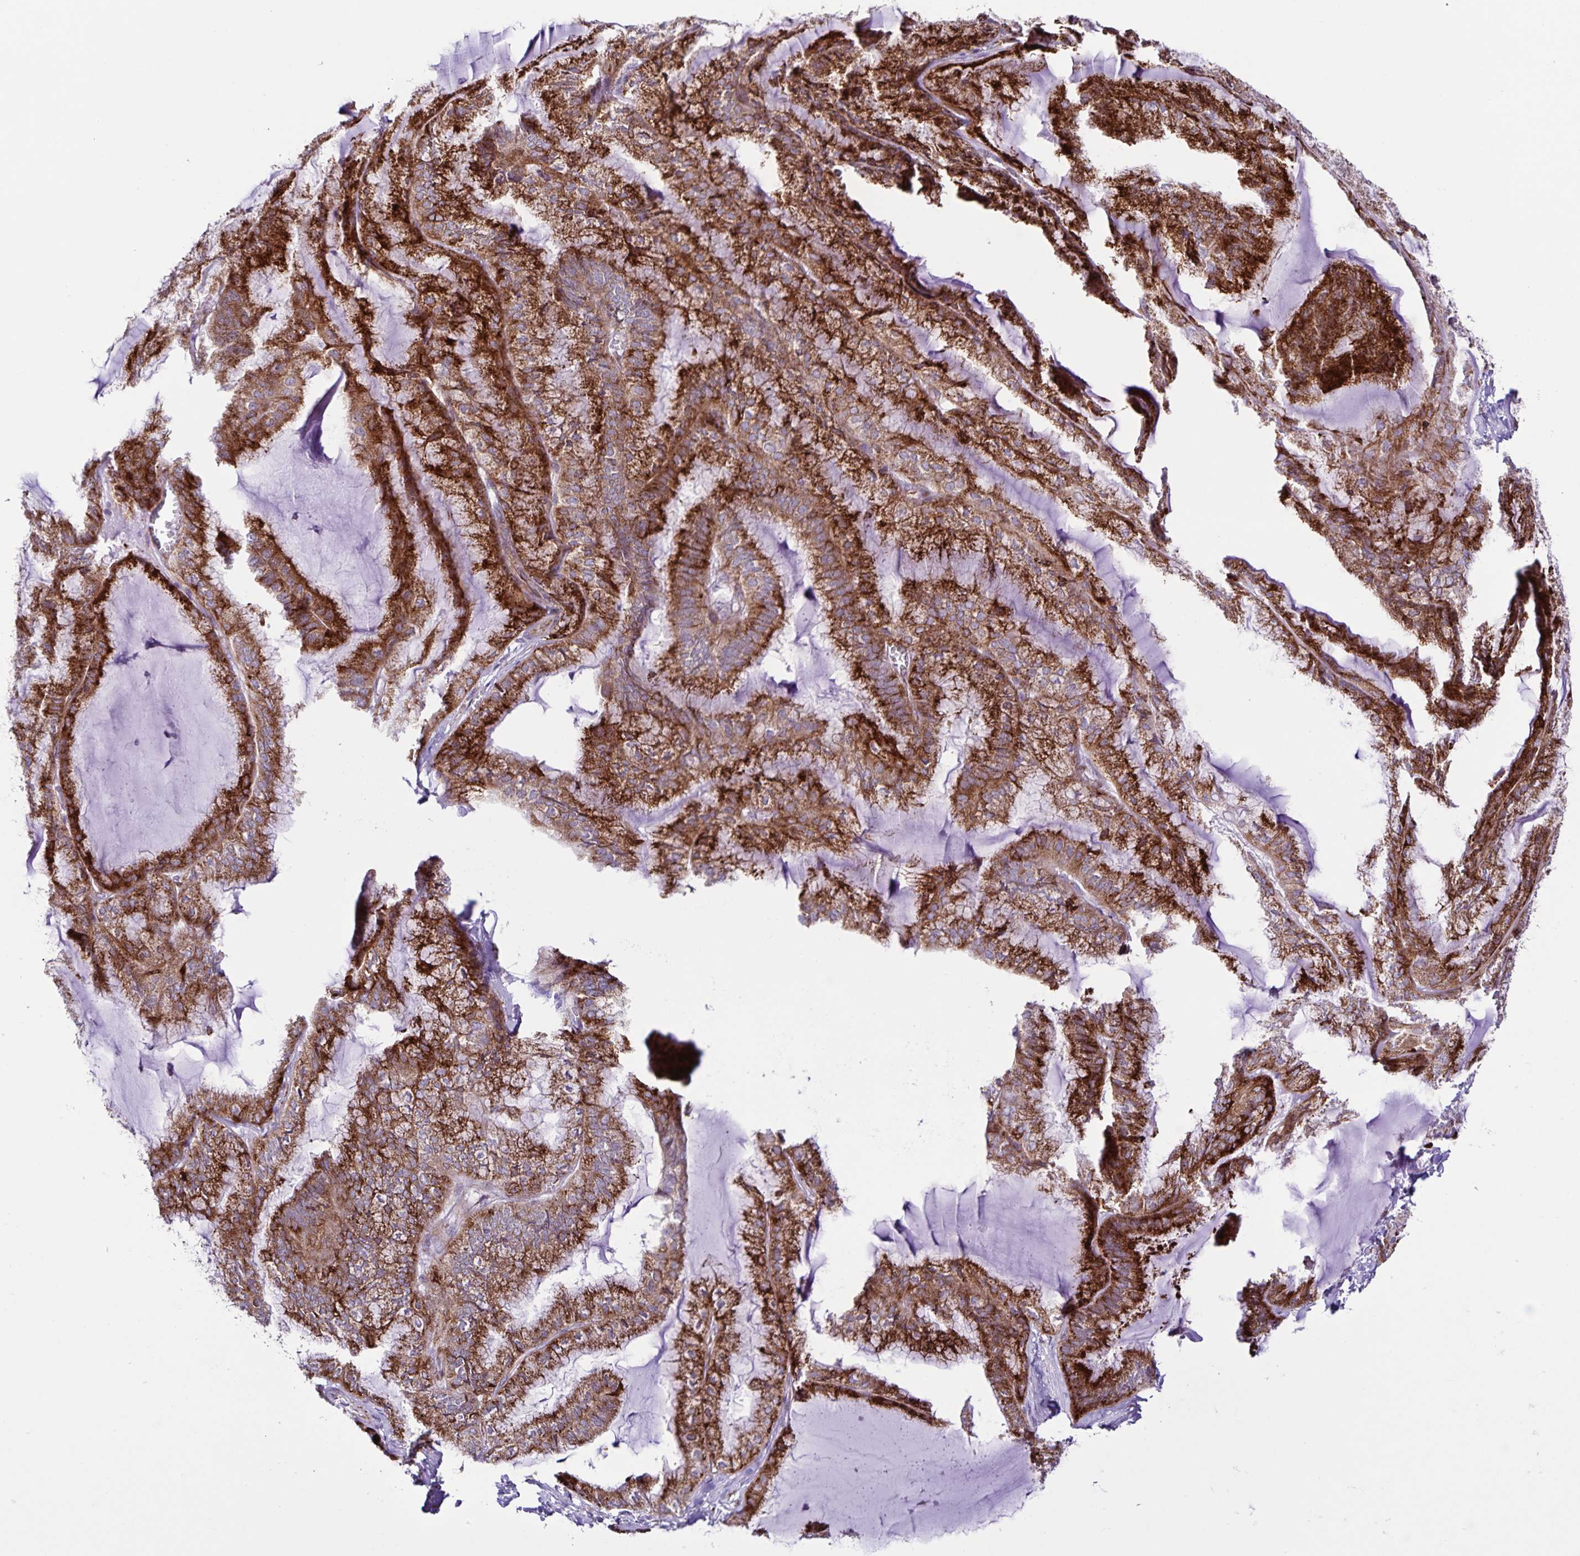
{"staining": {"intensity": "strong", "quantity": ">75%", "location": "cytoplasmic/membranous"}, "tissue": "endometrial cancer", "cell_type": "Tumor cells", "image_type": "cancer", "snomed": [{"axis": "morphology", "description": "Carcinoma, NOS"}, {"axis": "topography", "description": "Endometrium"}], "caption": "Immunohistochemistry photomicrograph of human endometrial carcinoma stained for a protein (brown), which demonstrates high levels of strong cytoplasmic/membranous expression in about >75% of tumor cells.", "gene": "OSBPL5", "patient": {"sex": "female", "age": 62}}